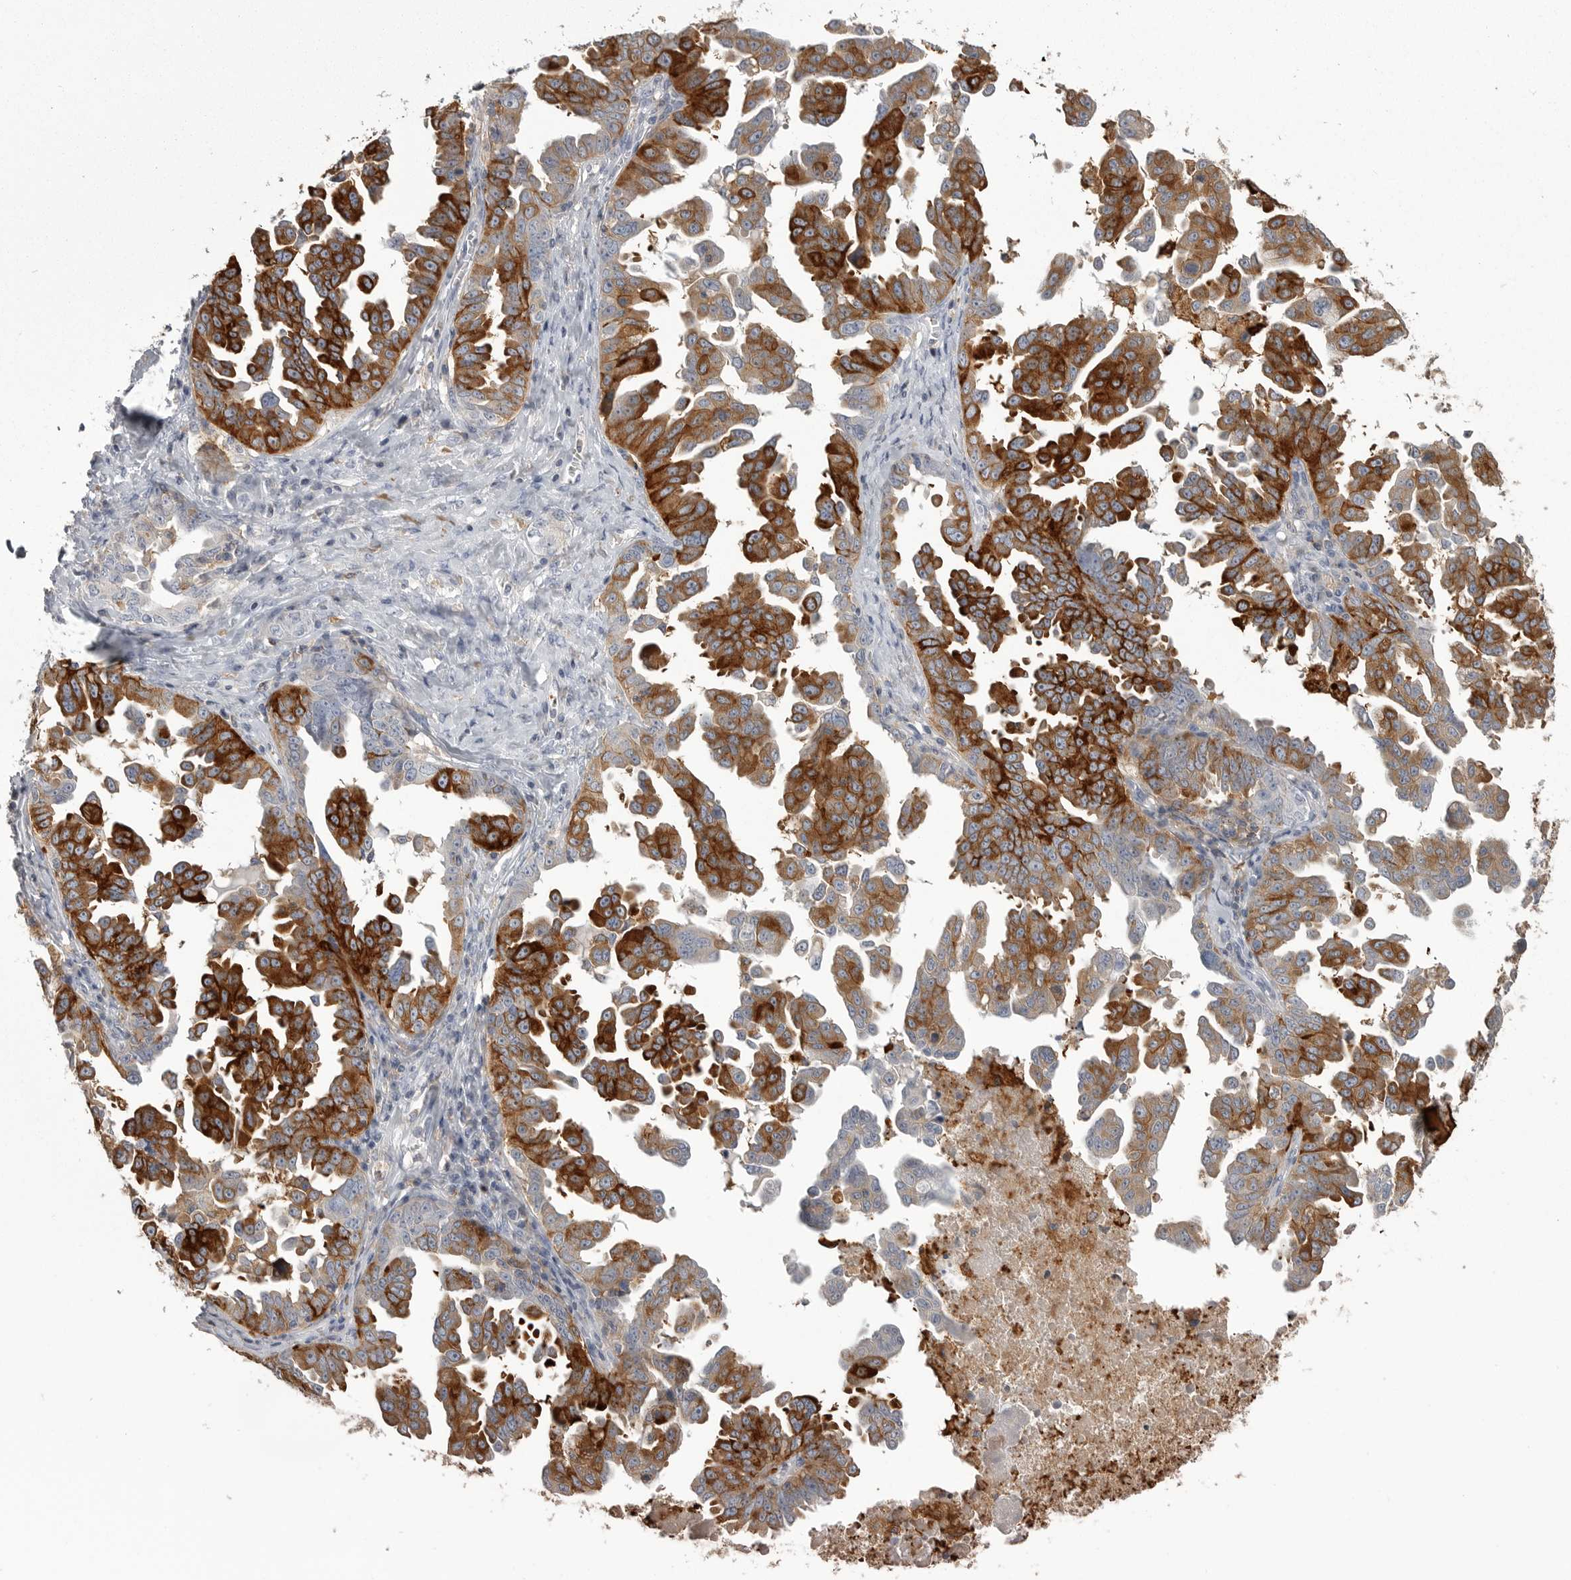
{"staining": {"intensity": "strong", "quantity": ">75%", "location": "cytoplasmic/membranous"}, "tissue": "ovarian cancer", "cell_type": "Tumor cells", "image_type": "cancer", "snomed": [{"axis": "morphology", "description": "Carcinoma, endometroid"}, {"axis": "topography", "description": "Ovary"}], "caption": "DAB immunohistochemical staining of endometroid carcinoma (ovarian) displays strong cytoplasmic/membranous protein staining in approximately >75% of tumor cells.", "gene": "CMTM6", "patient": {"sex": "female", "age": 62}}